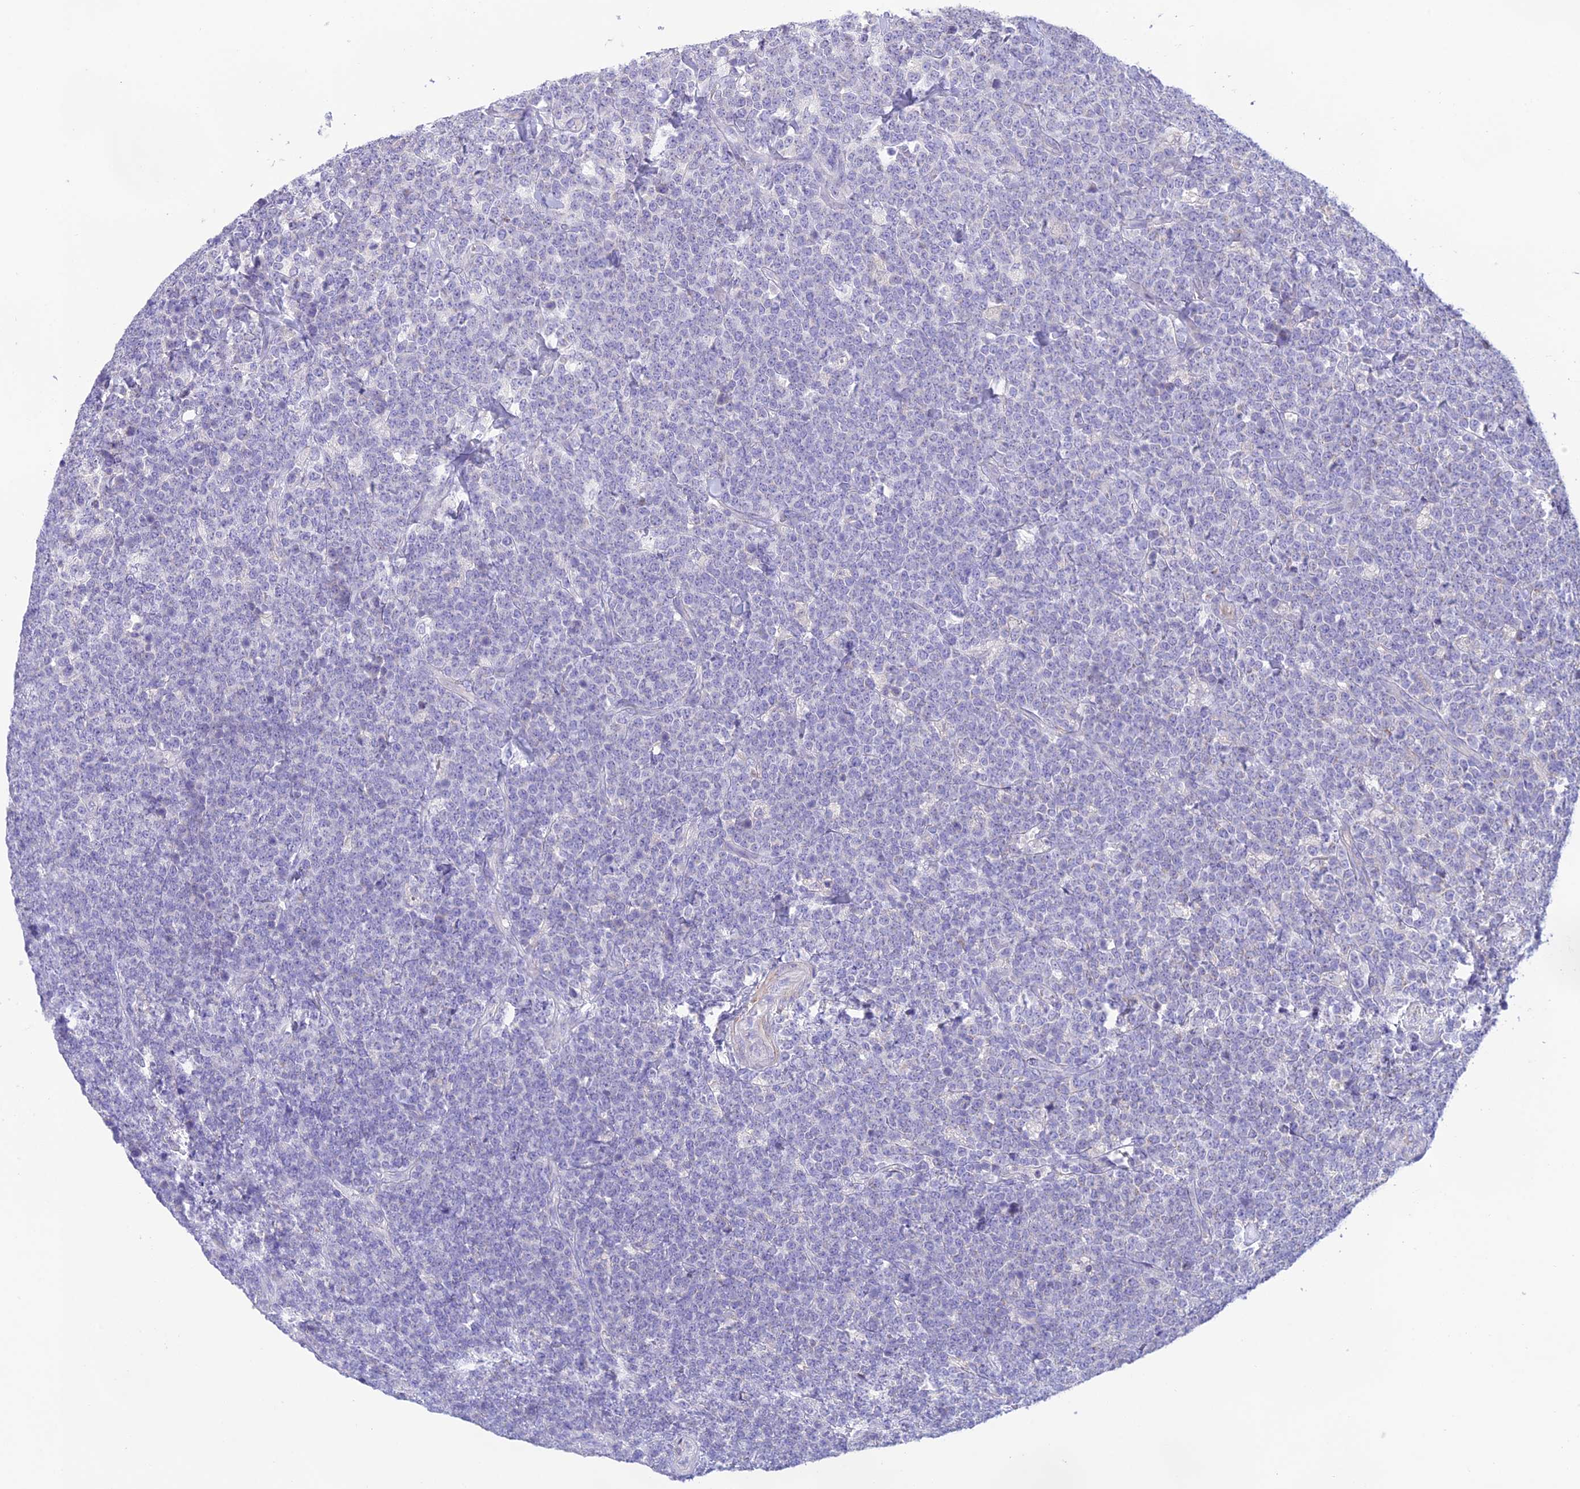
{"staining": {"intensity": "negative", "quantity": "none", "location": "none"}, "tissue": "lymphoma", "cell_type": "Tumor cells", "image_type": "cancer", "snomed": [{"axis": "morphology", "description": "Malignant lymphoma, non-Hodgkin's type, High grade"}, {"axis": "topography", "description": "Small intestine"}], "caption": "High power microscopy micrograph of an immunohistochemistry micrograph of malignant lymphoma, non-Hodgkin's type (high-grade), revealing no significant expression in tumor cells. (Immunohistochemistry, brightfield microscopy, high magnification).", "gene": "HSD17B2", "patient": {"sex": "male", "age": 8}}